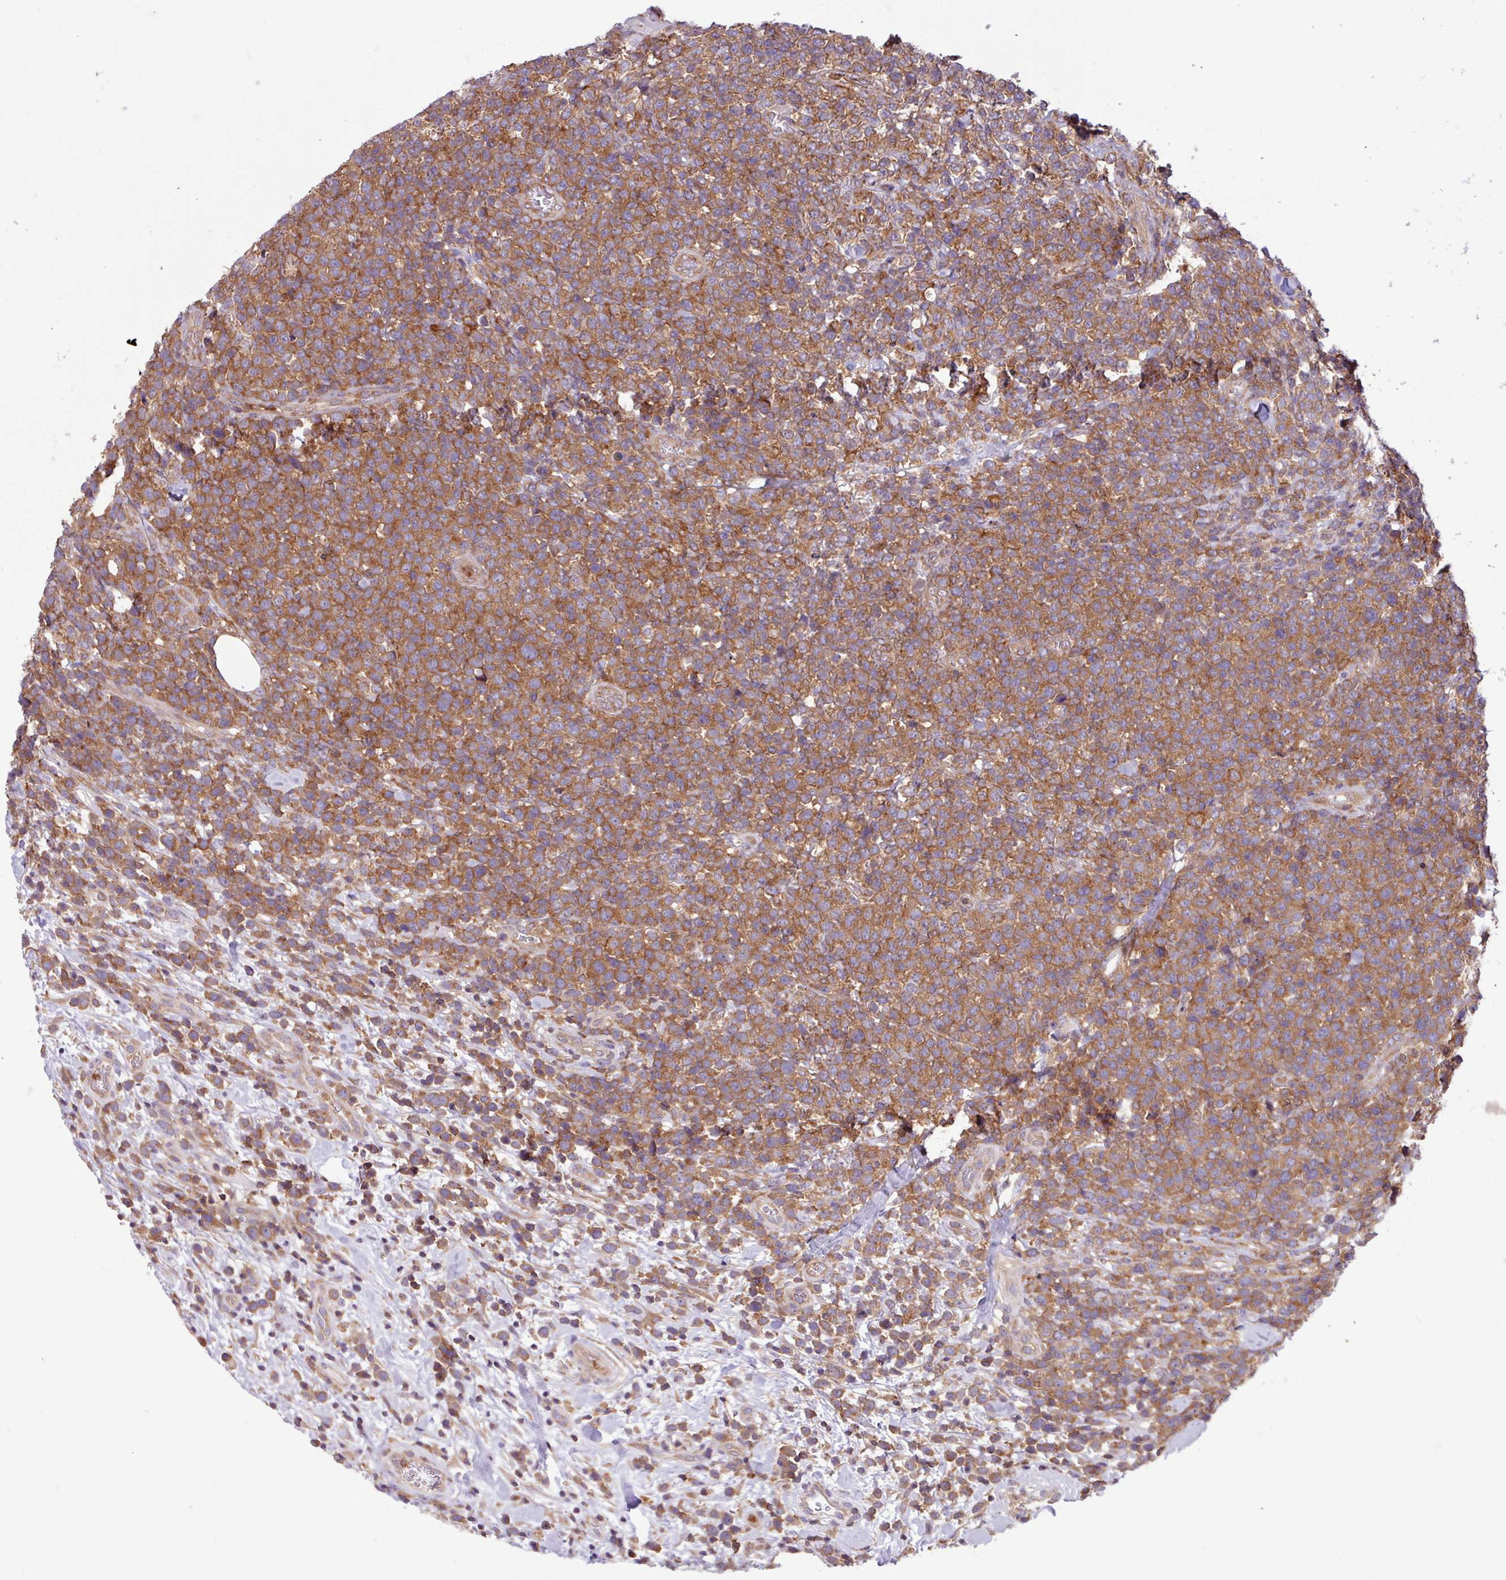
{"staining": {"intensity": "moderate", "quantity": ">75%", "location": "cytoplasmic/membranous"}, "tissue": "lymphoma", "cell_type": "Tumor cells", "image_type": "cancer", "snomed": [{"axis": "morphology", "description": "Malignant lymphoma, non-Hodgkin's type, High grade"}, {"axis": "topography", "description": "Soft tissue"}], "caption": "Brown immunohistochemical staining in human malignant lymphoma, non-Hodgkin's type (high-grade) reveals moderate cytoplasmic/membranous expression in about >75% of tumor cells.", "gene": "ACTR3", "patient": {"sex": "female", "age": 56}}